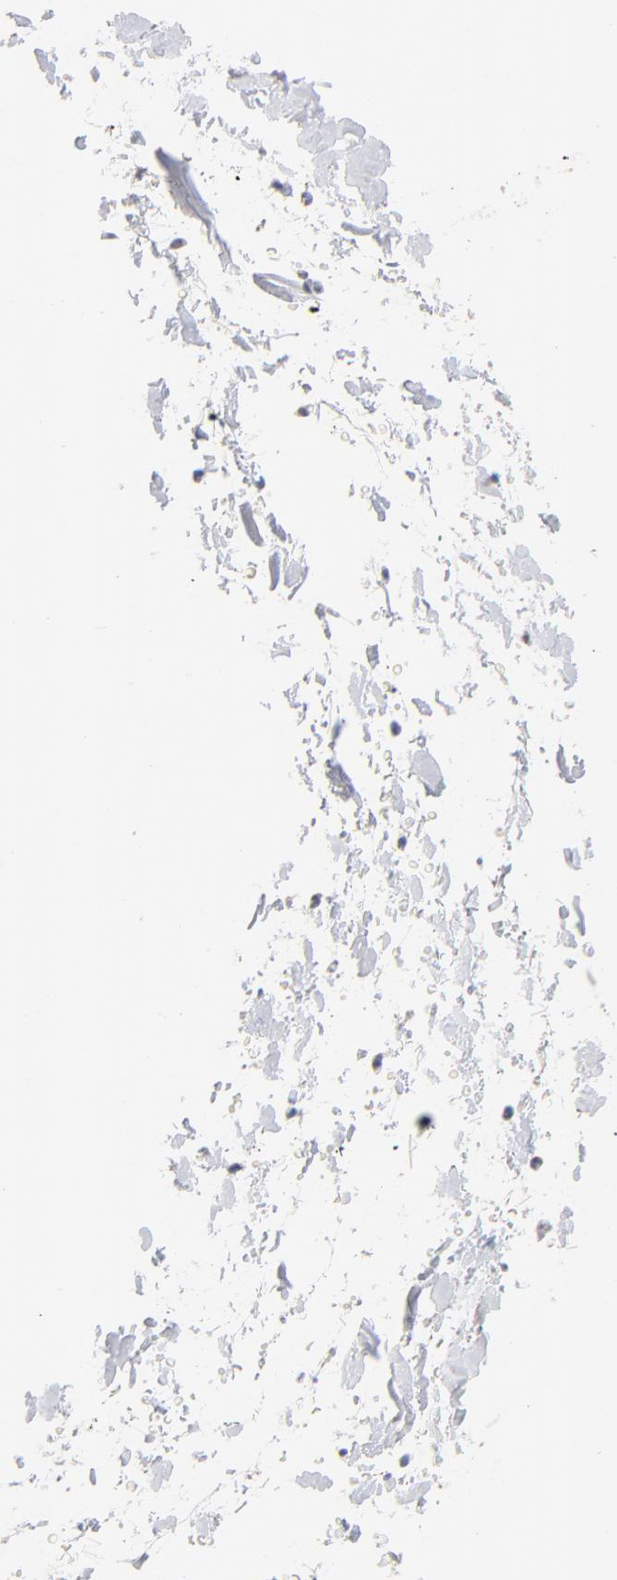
{"staining": {"intensity": "weak", "quantity": ">75%", "location": "cytoplasmic/membranous,nuclear"}, "tissue": "adipose tissue", "cell_type": "Adipocytes", "image_type": "normal", "snomed": [{"axis": "morphology", "description": "Normal tissue, NOS"}, {"axis": "topography", "description": "Soft tissue"}], "caption": "Immunohistochemistry image of benign adipose tissue stained for a protein (brown), which demonstrates low levels of weak cytoplasmic/membranous,nuclear positivity in approximately >75% of adipocytes.", "gene": "ORC2", "patient": {"sex": "male", "age": 72}}